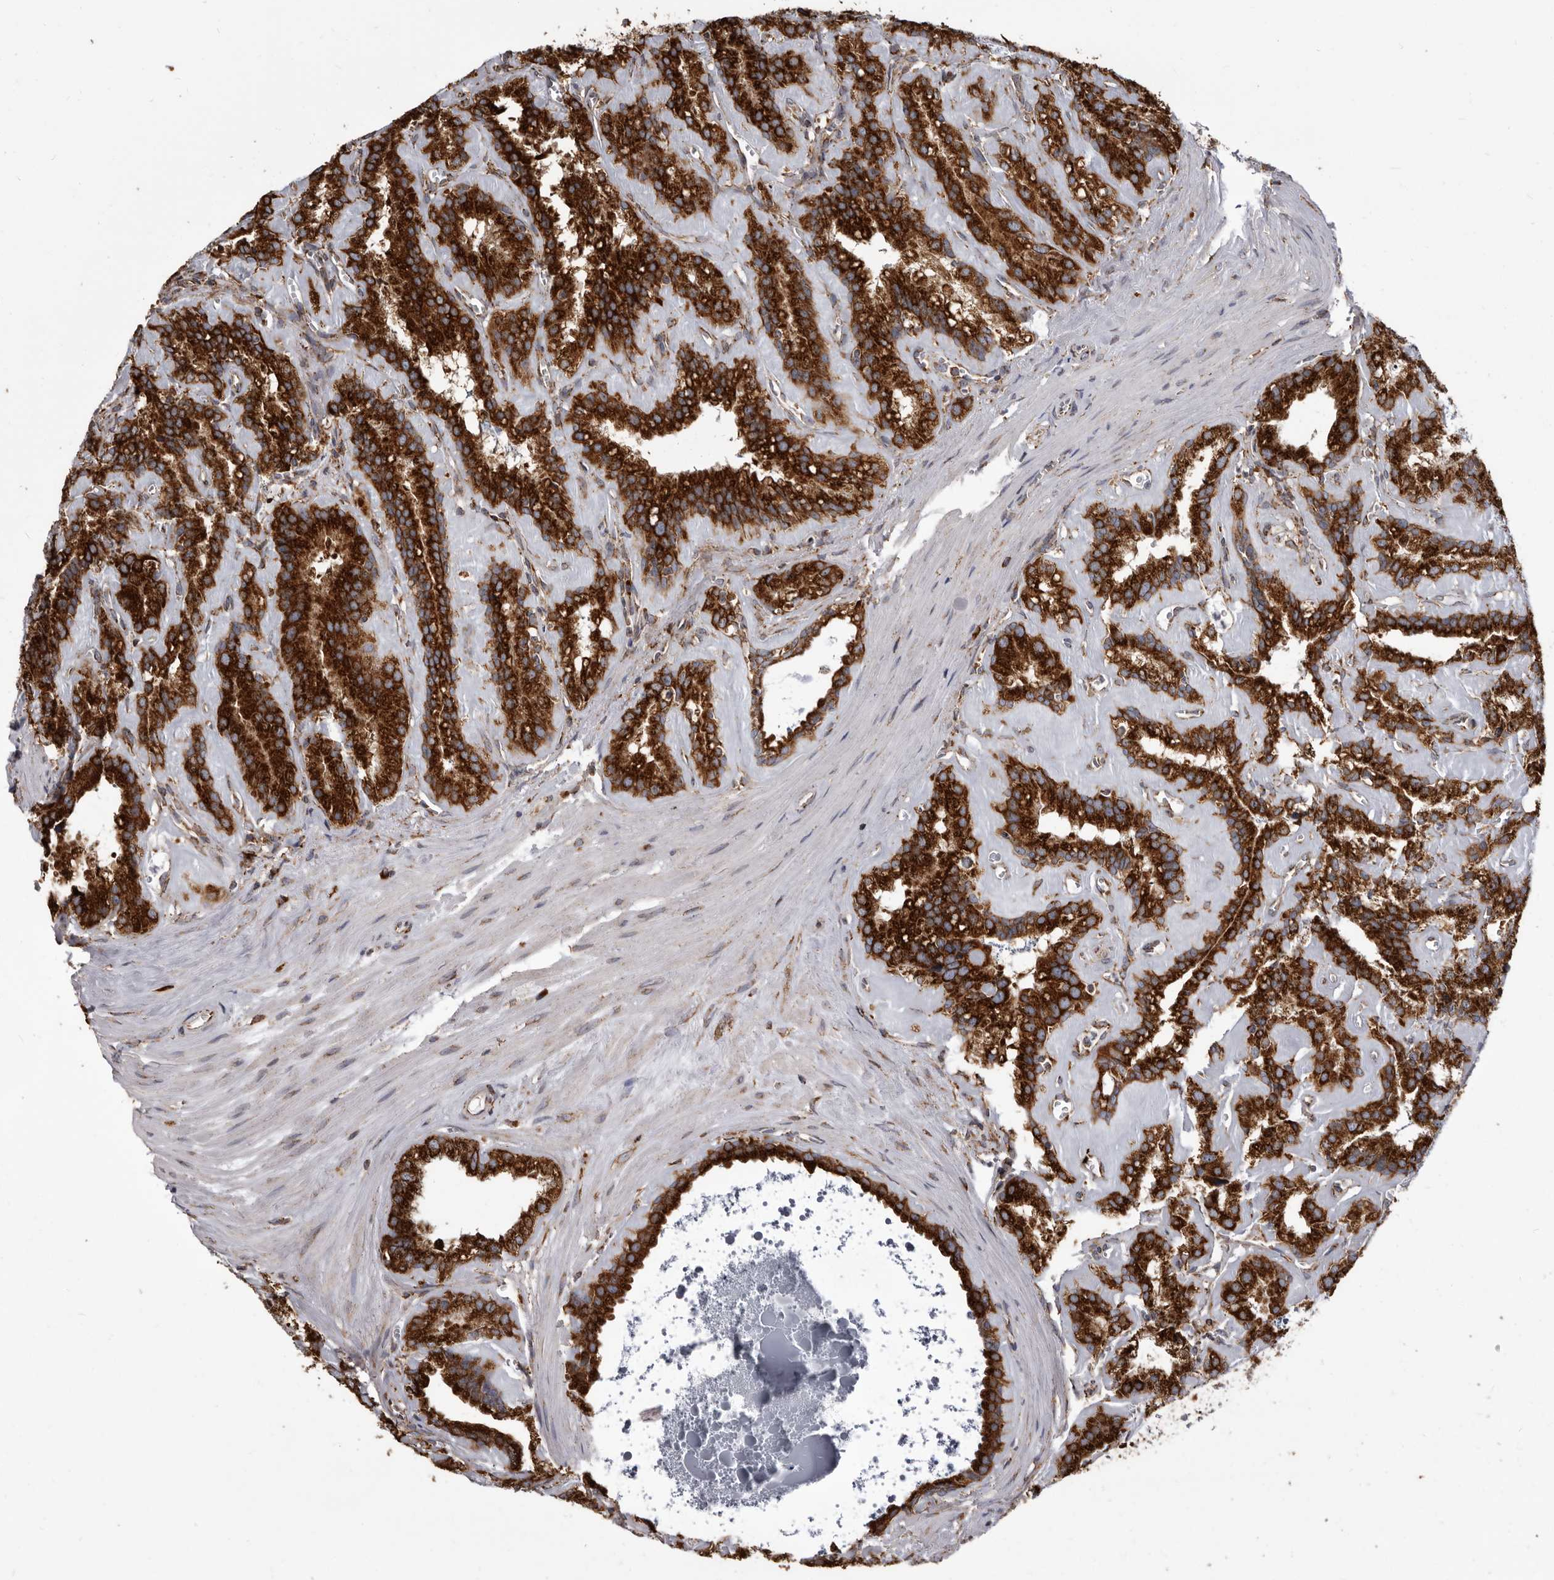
{"staining": {"intensity": "strong", "quantity": ">75%", "location": "cytoplasmic/membranous"}, "tissue": "seminal vesicle", "cell_type": "Glandular cells", "image_type": "normal", "snomed": [{"axis": "morphology", "description": "Normal tissue, NOS"}, {"axis": "topography", "description": "Prostate"}, {"axis": "topography", "description": "Seminal veicle"}], "caption": "Immunohistochemistry (IHC) (DAB (3,3'-diaminobenzidine)) staining of unremarkable seminal vesicle displays strong cytoplasmic/membranous protein positivity in about >75% of glandular cells.", "gene": "CDK5RAP3", "patient": {"sex": "male", "age": 59}}